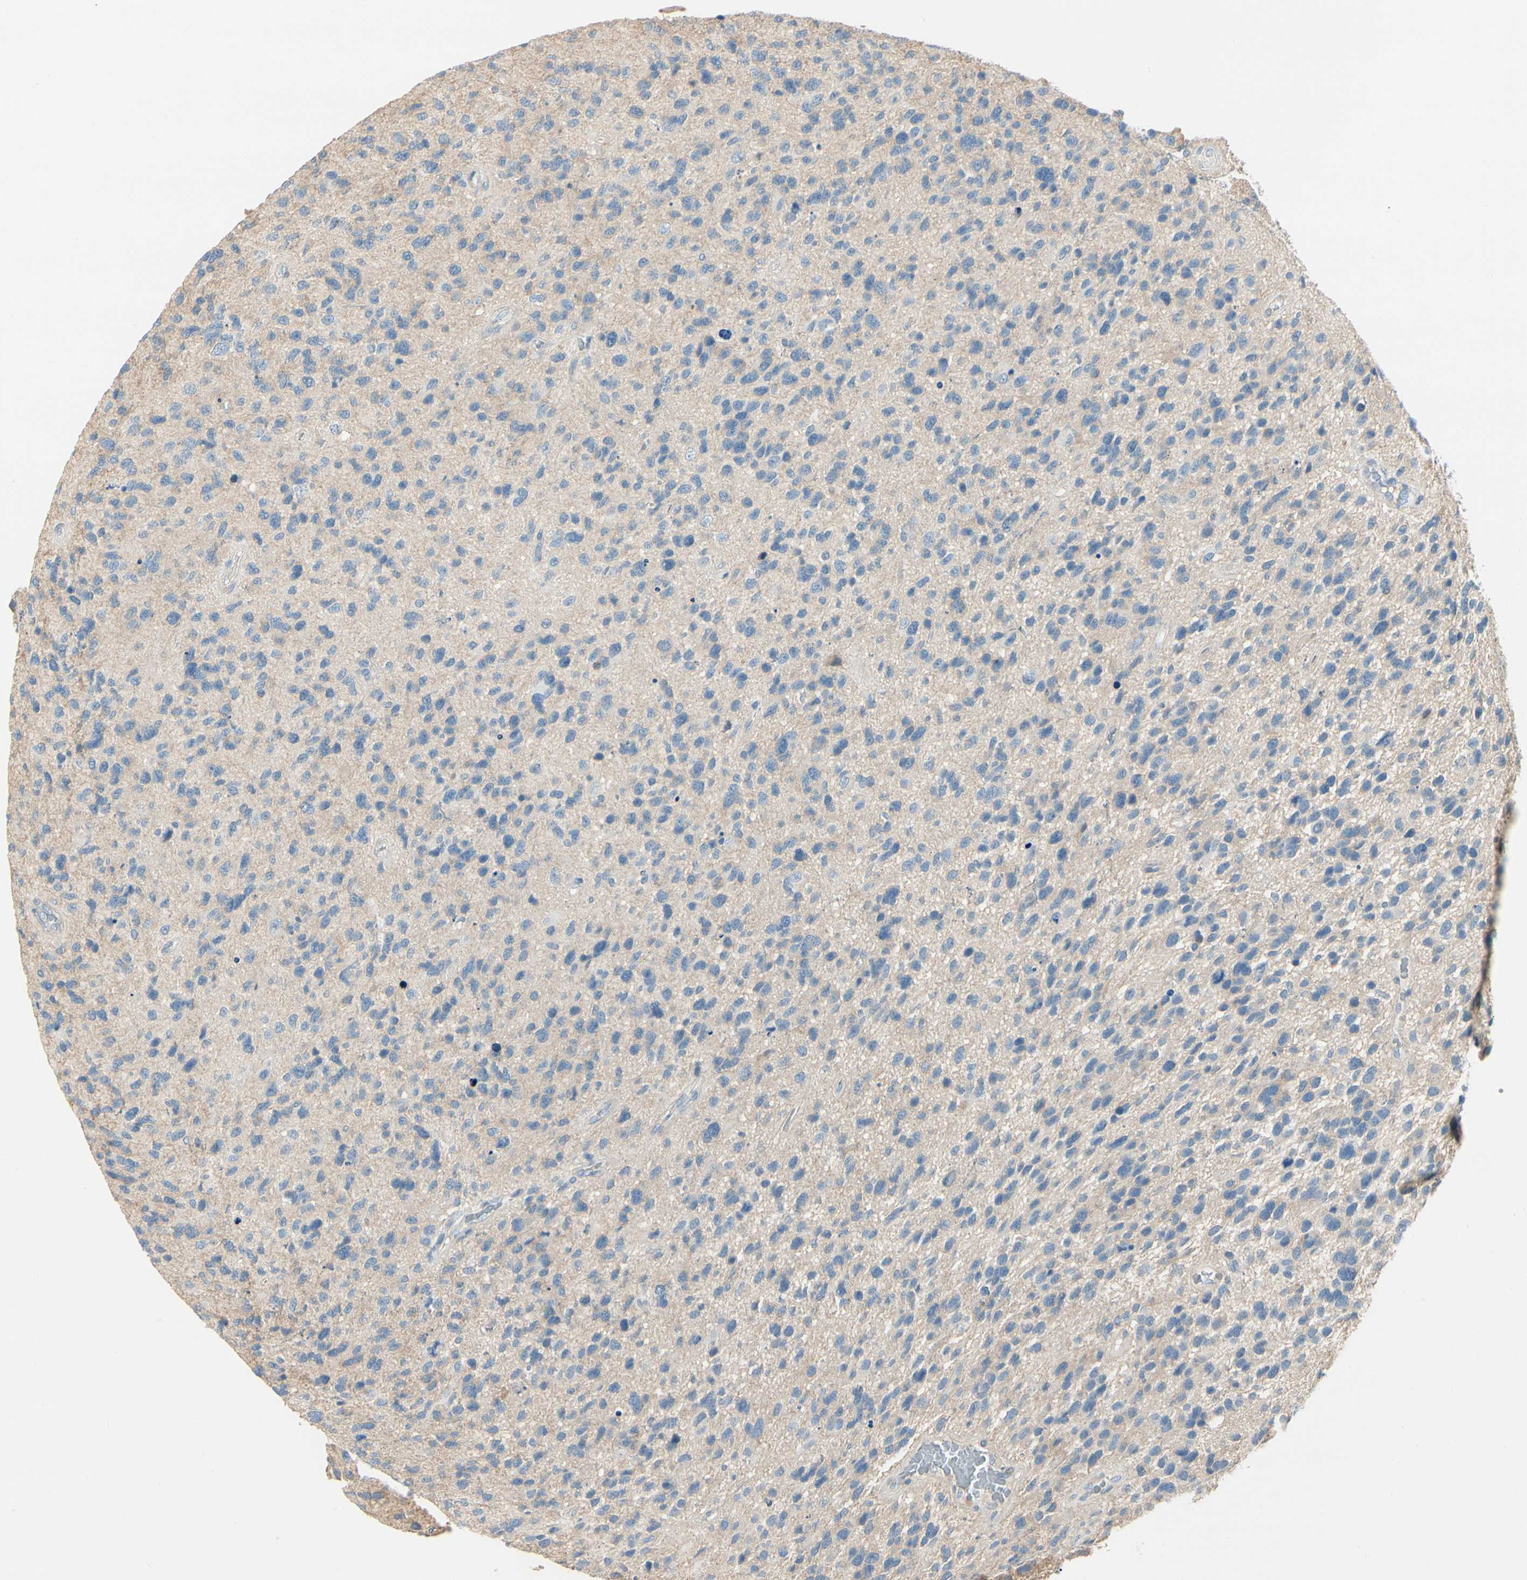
{"staining": {"intensity": "weak", "quantity": "25%-75%", "location": "cytoplasmic/membranous"}, "tissue": "glioma", "cell_type": "Tumor cells", "image_type": "cancer", "snomed": [{"axis": "morphology", "description": "Glioma, malignant, High grade"}, {"axis": "topography", "description": "Brain"}], "caption": "Immunohistochemistry (IHC) histopathology image of neoplastic tissue: human malignant glioma (high-grade) stained using immunohistochemistry shows low levels of weak protein expression localized specifically in the cytoplasmic/membranous of tumor cells, appearing as a cytoplasmic/membranous brown color.", "gene": "DUSP12", "patient": {"sex": "female", "age": 58}}